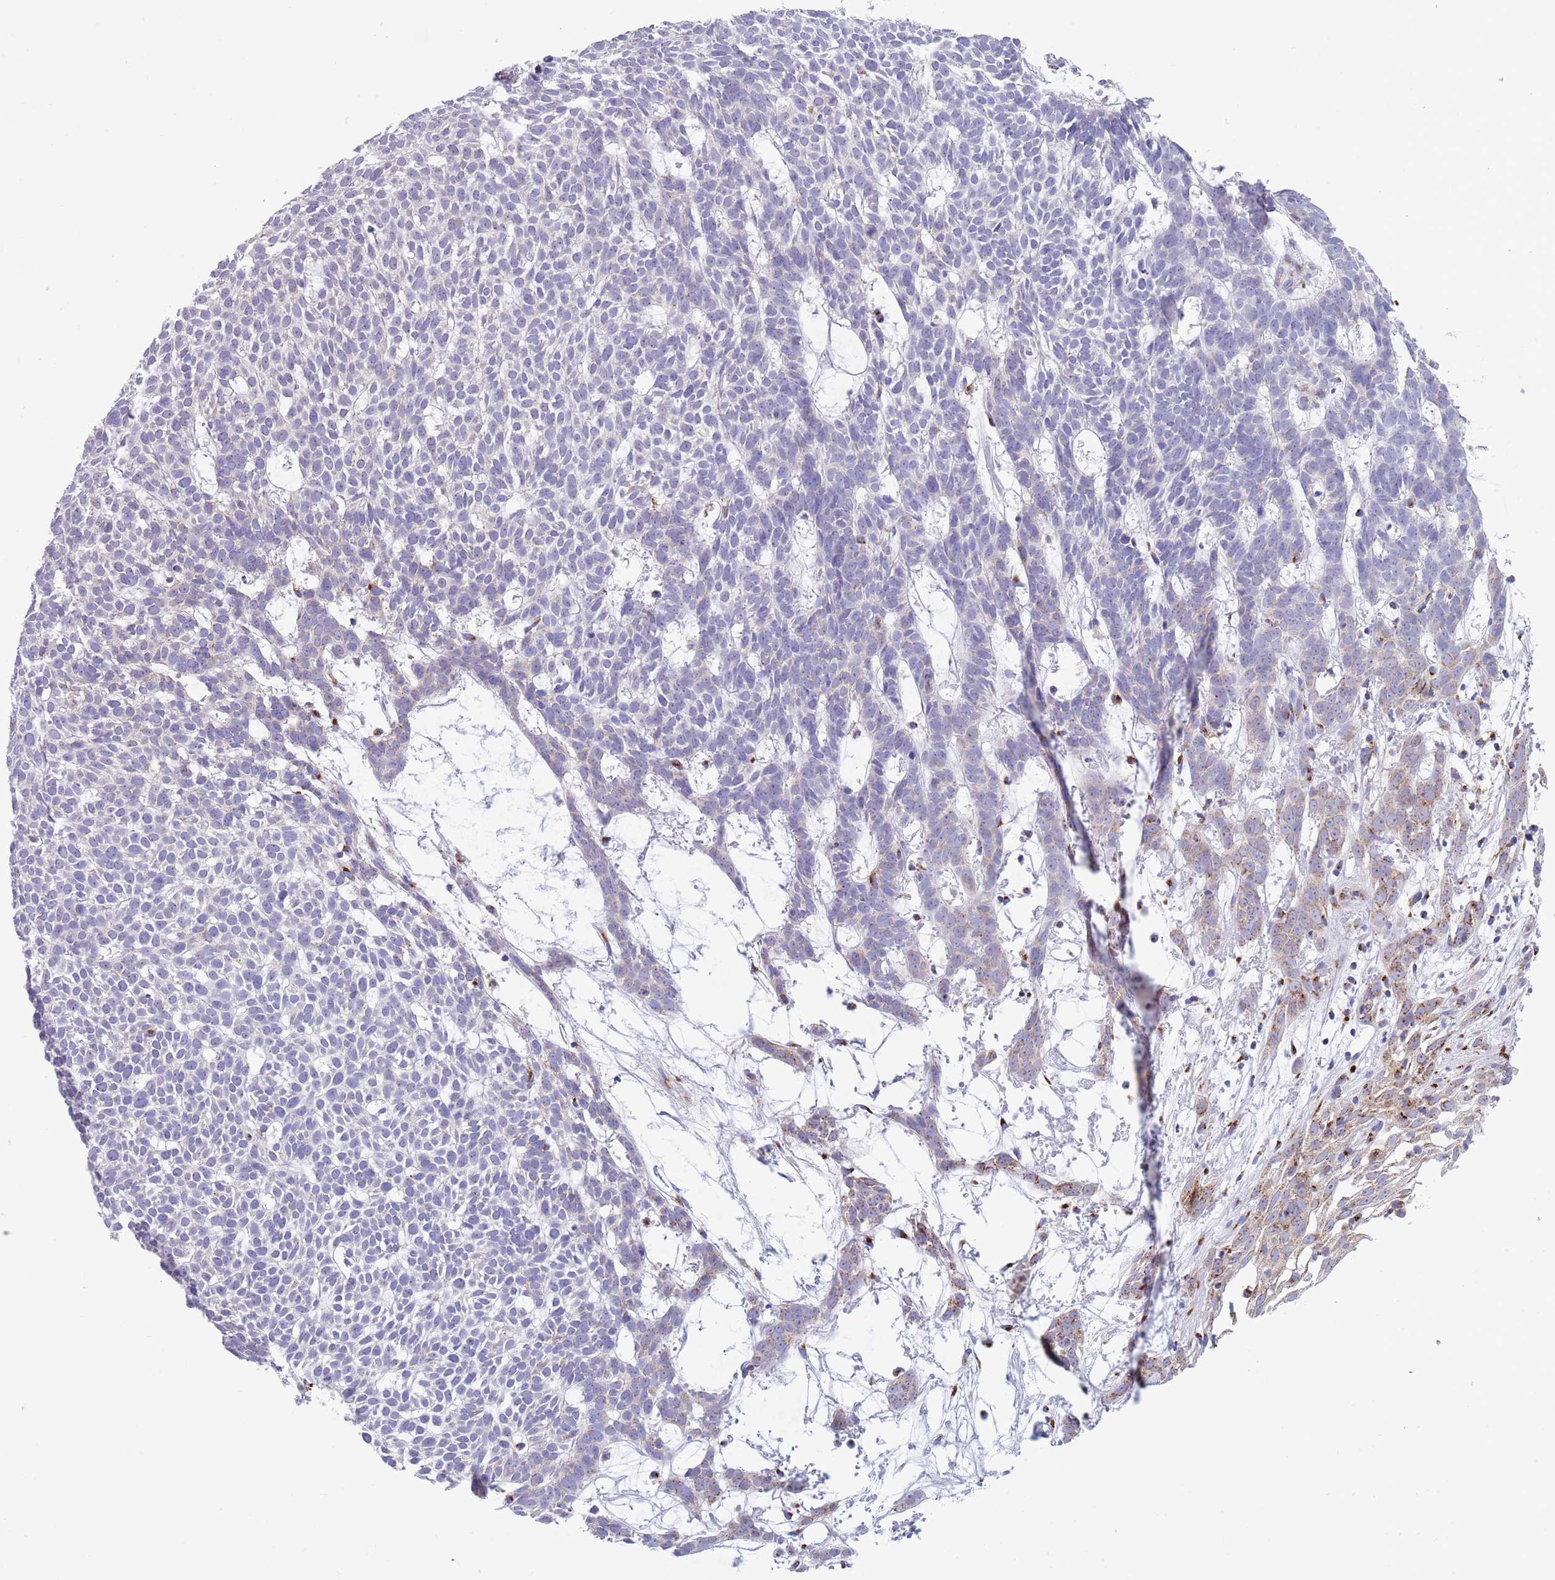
{"staining": {"intensity": "moderate", "quantity": "<25%", "location": "cytoplasmic/membranous"}, "tissue": "skin cancer", "cell_type": "Tumor cells", "image_type": "cancer", "snomed": [{"axis": "morphology", "description": "Basal cell carcinoma"}, {"axis": "topography", "description": "Skin"}], "caption": "Immunohistochemistry (IHC) (DAB (3,3'-diaminobenzidine)) staining of human skin cancer shows moderate cytoplasmic/membranous protein positivity in about <25% of tumor cells.", "gene": "ACSBG1", "patient": {"sex": "female", "age": 78}}